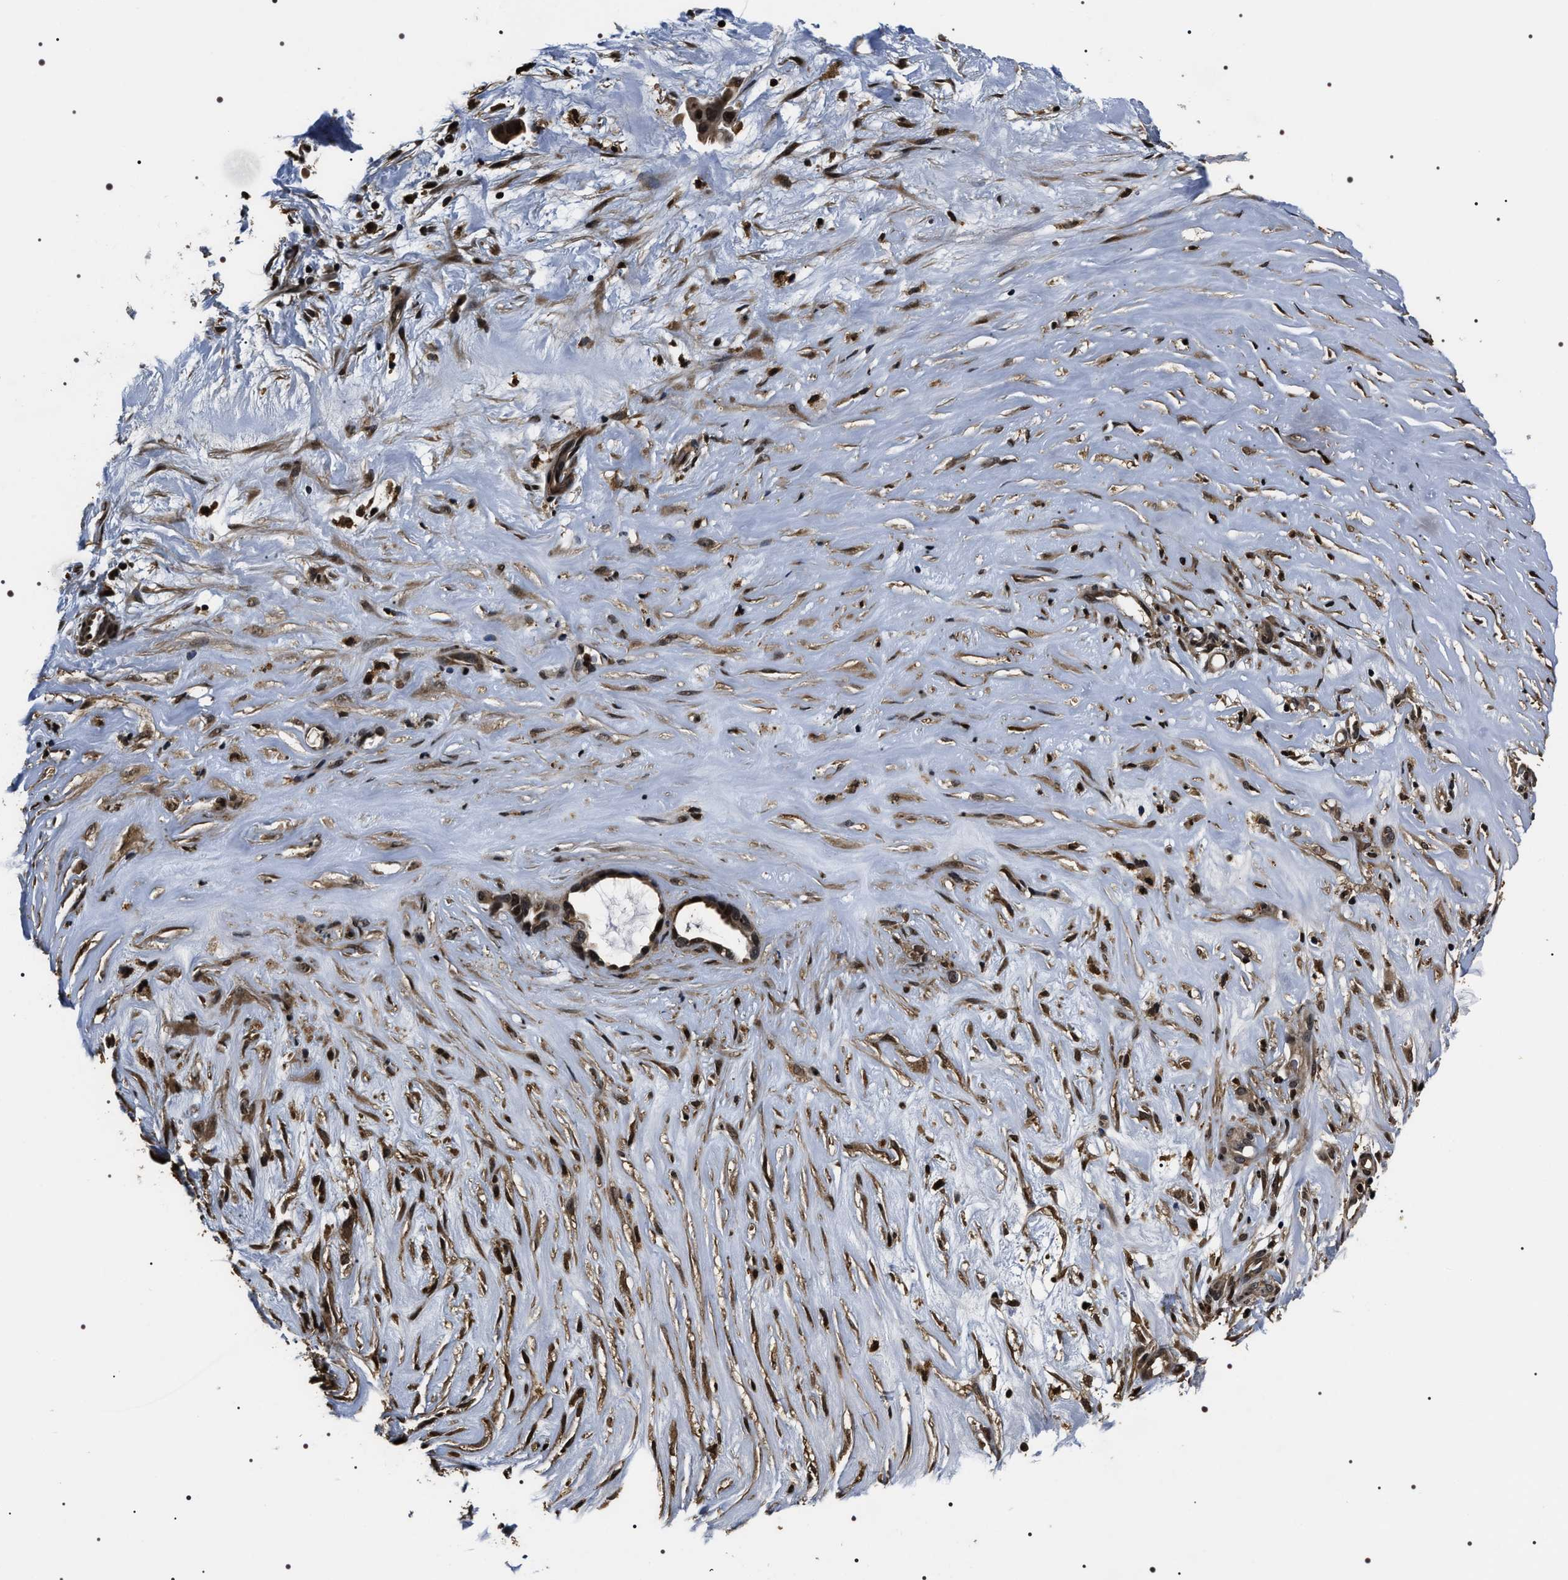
{"staining": {"intensity": "moderate", "quantity": "<25%", "location": "nuclear"}, "tissue": "liver cancer", "cell_type": "Tumor cells", "image_type": "cancer", "snomed": [{"axis": "morphology", "description": "Cholangiocarcinoma"}, {"axis": "topography", "description": "Liver"}], "caption": "Protein analysis of liver cholangiocarcinoma tissue demonstrates moderate nuclear expression in approximately <25% of tumor cells.", "gene": "ARHGAP22", "patient": {"sex": "female", "age": 65}}